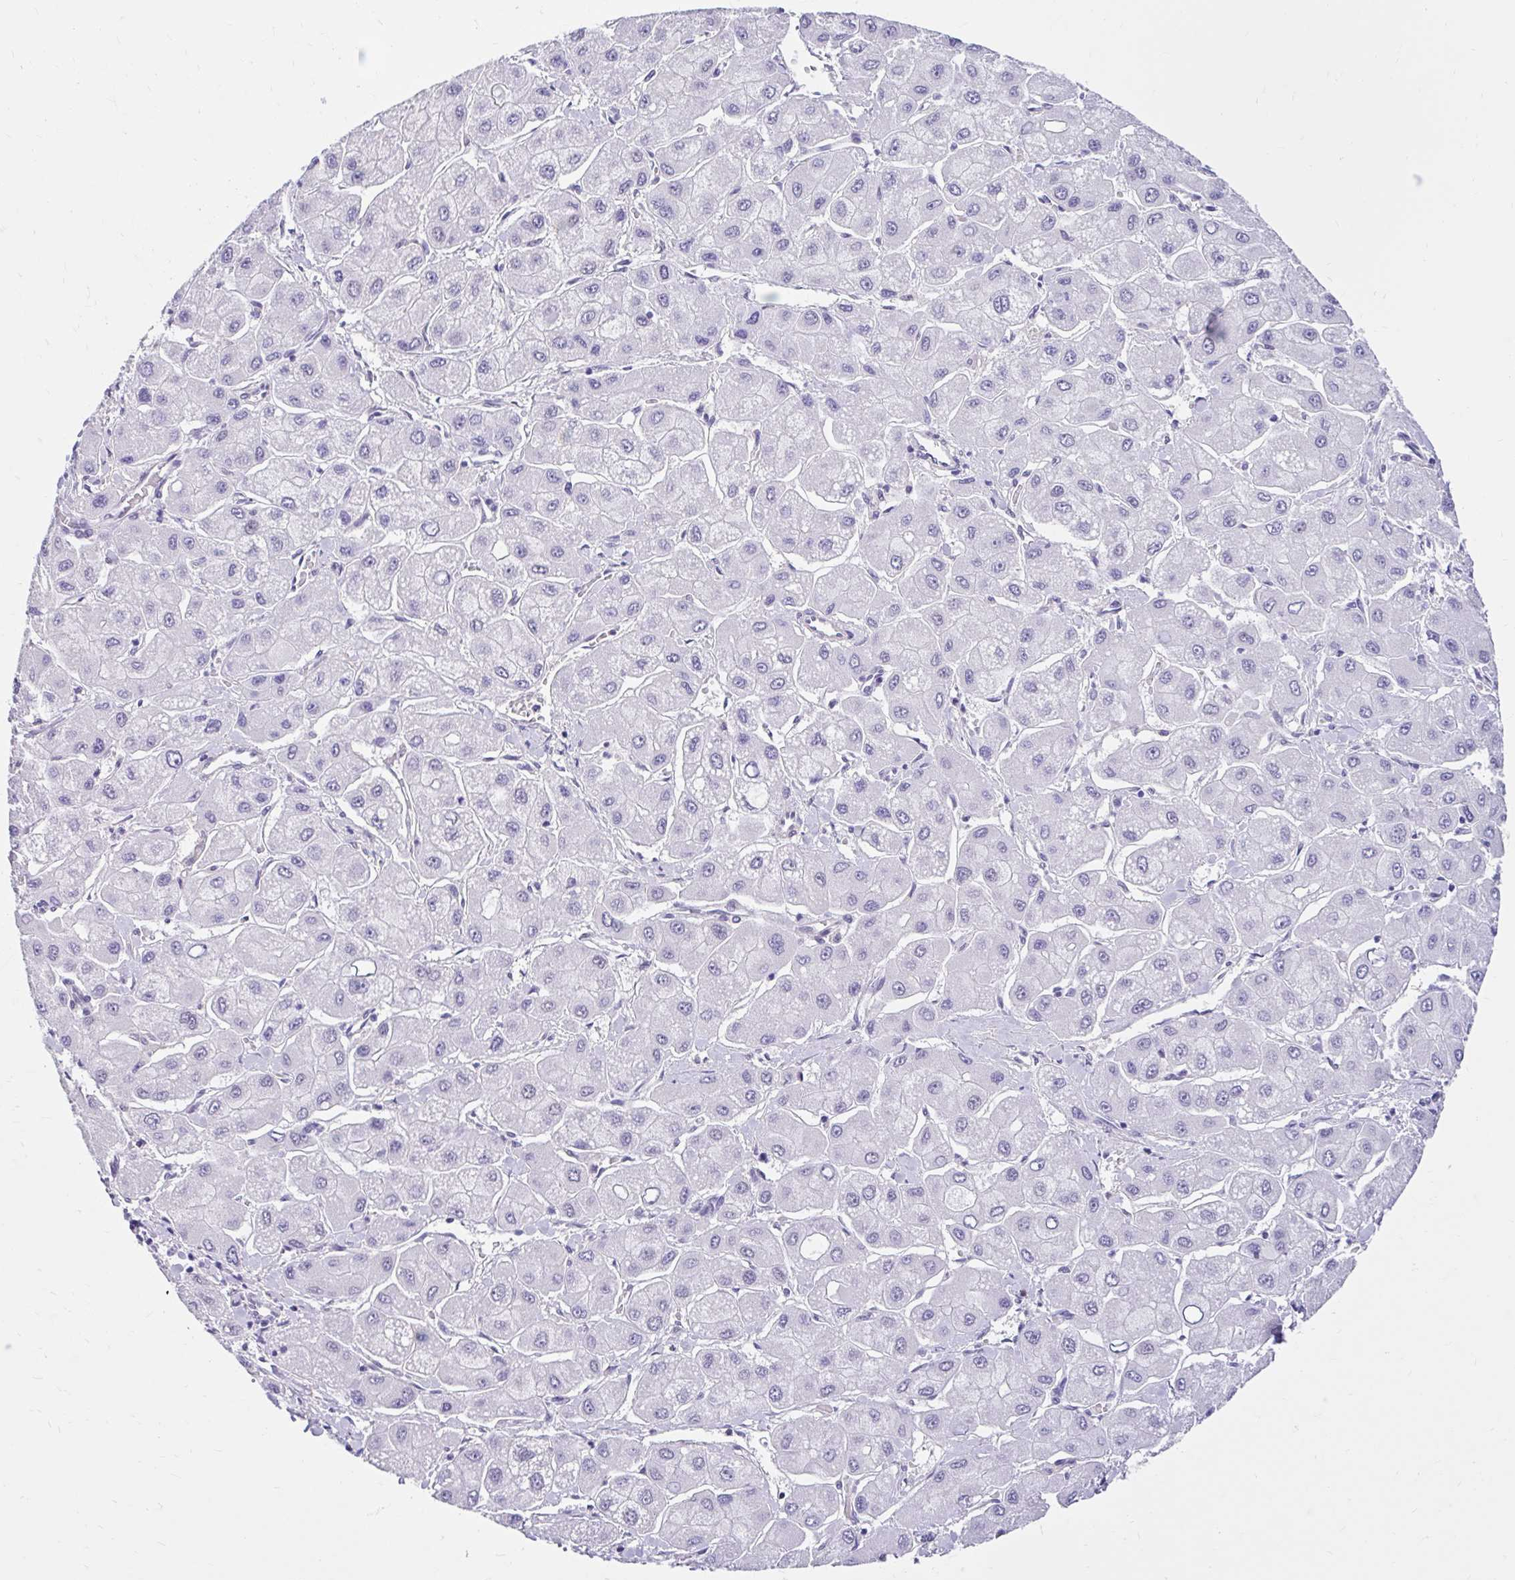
{"staining": {"intensity": "negative", "quantity": "none", "location": "none"}, "tissue": "liver cancer", "cell_type": "Tumor cells", "image_type": "cancer", "snomed": [{"axis": "morphology", "description": "Carcinoma, Hepatocellular, NOS"}, {"axis": "topography", "description": "Liver"}], "caption": "An IHC micrograph of liver cancer is shown. There is no staining in tumor cells of liver cancer.", "gene": "DCAF17", "patient": {"sex": "male", "age": 40}}